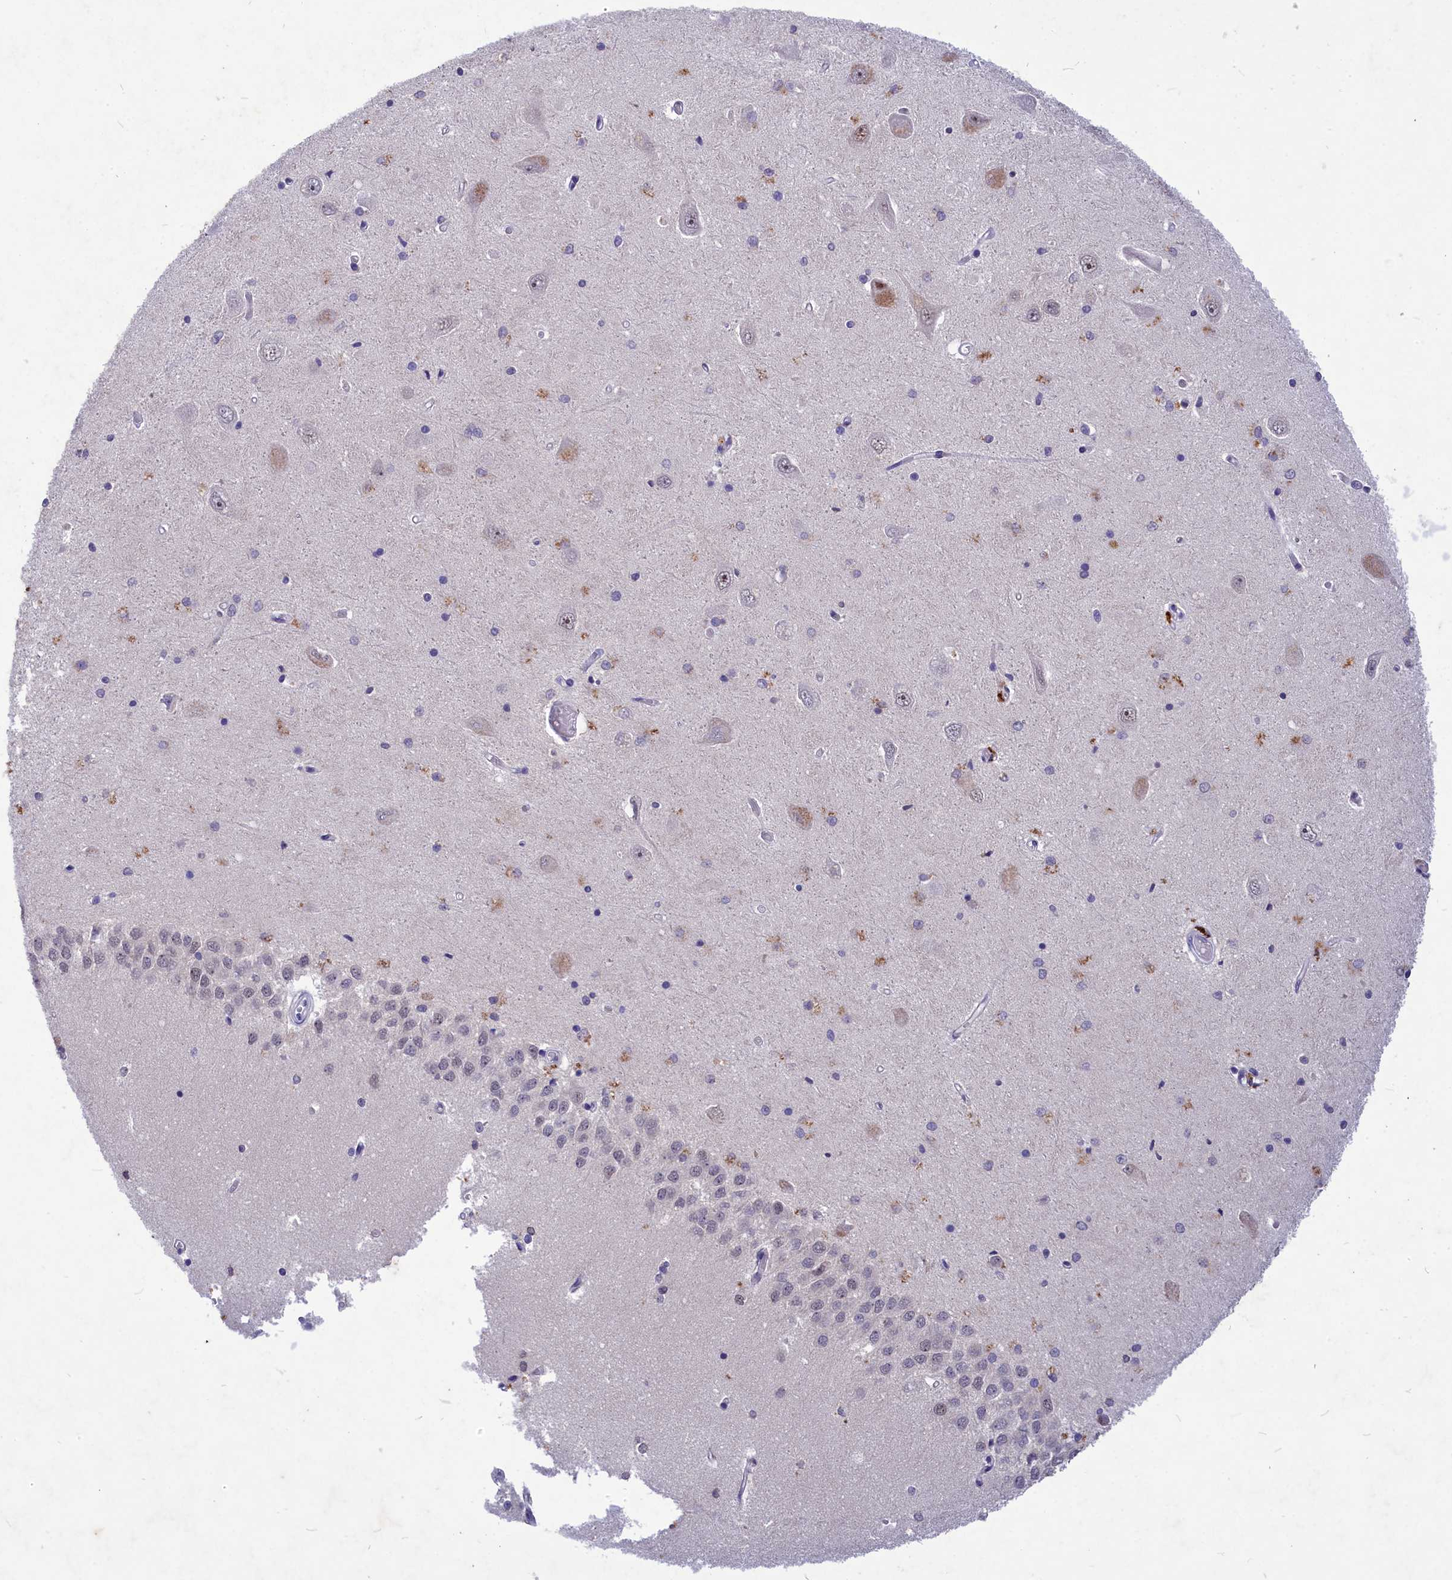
{"staining": {"intensity": "negative", "quantity": "none", "location": "none"}, "tissue": "hippocampus", "cell_type": "Glial cells", "image_type": "normal", "snomed": [{"axis": "morphology", "description": "Normal tissue, NOS"}, {"axis": "topography", "description": "Hippocampus"}], "caption": "A photomicrograph of hippocampus stained for a protein demonstrates no brown staining in glial cells. (Stains: DAB immunohistochemistry with hematoxylin counter stain, Microscopy: brightfield microscopy at high magnification).", "gene": "DEFB119", "patient": {"sex": "male", "age": 45}}